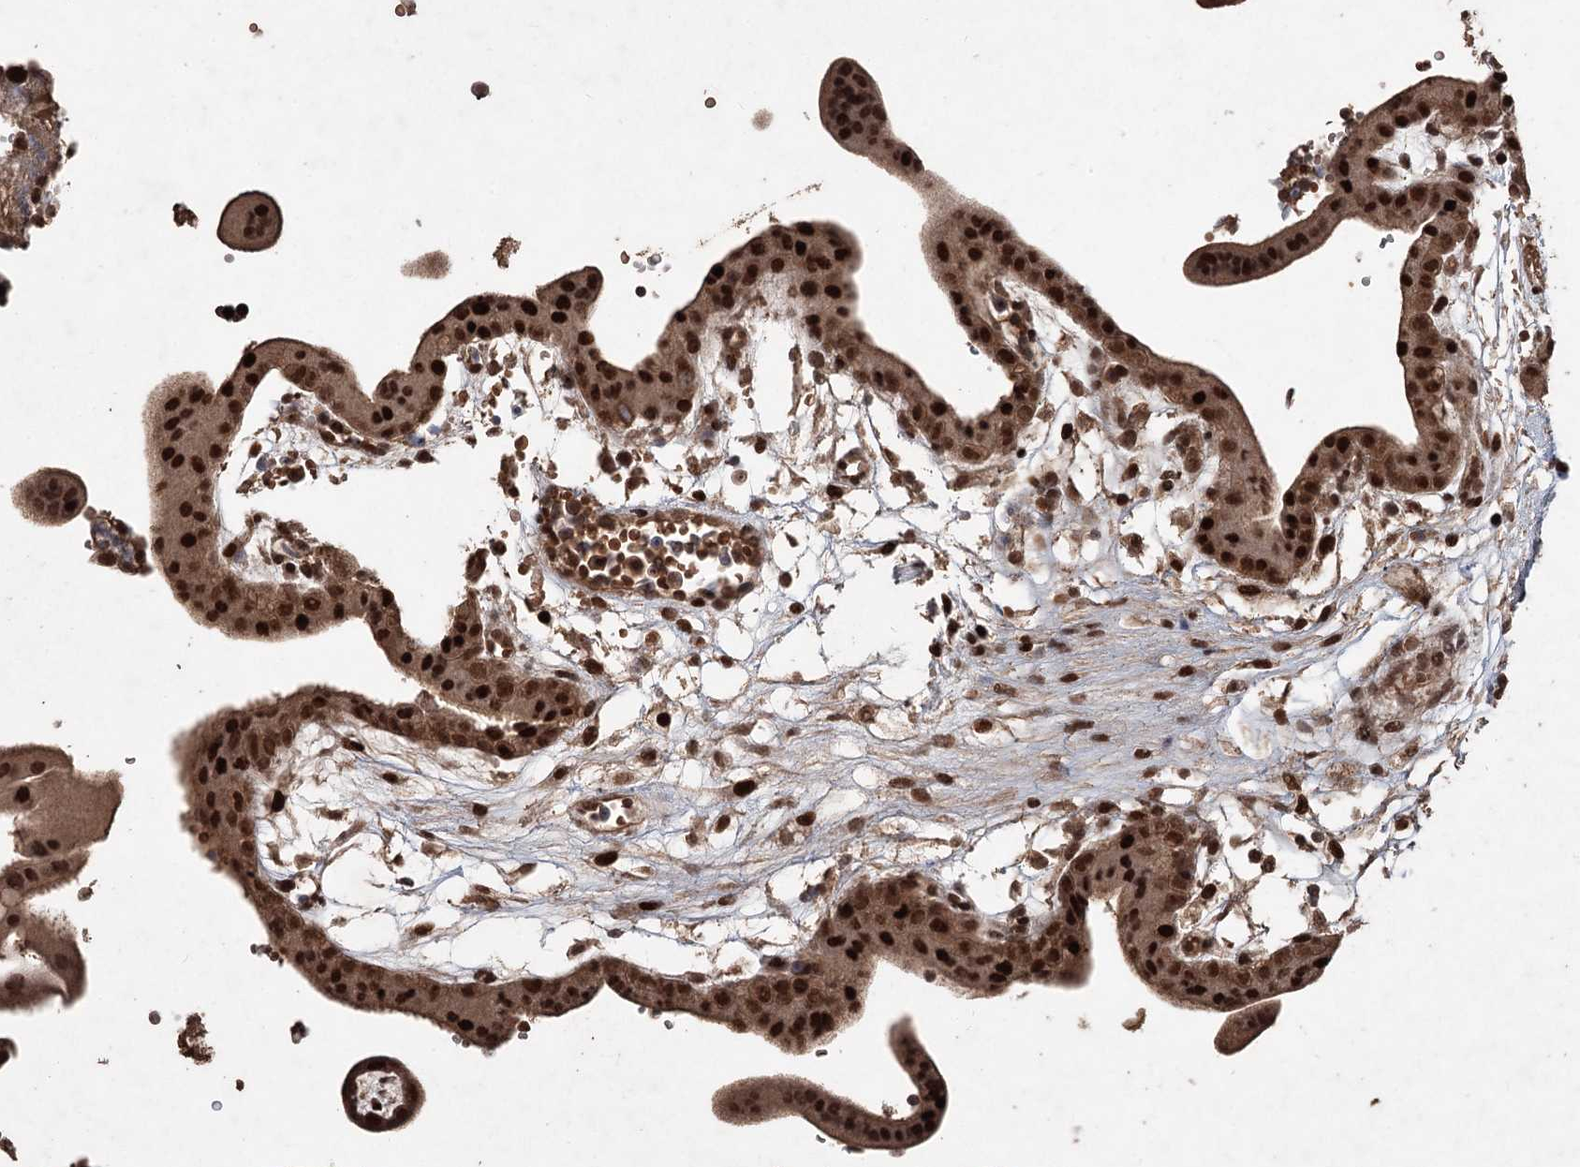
{"staining": {"intensity": "moderate", "quantity": ">75%", "location": "cytoplasmic/membranous,nuclear"}, "tissue": "placenta", "cell_type": "Decidual cells", "image_type": "normal", "snomed": [{"axis": "morphology", "description": "Normal tissue, NOS"}, {"axis": "topography", "description": "Placenta"}], "caption": "Immunohistochemistry (IHC) image of unremarkable human placenta stained for a protein (brown), which reveals medium levels of moderate cytoplasmic/membranous,nuclear expression in approximately >75% of decidual cells.", "gene": "FBXO7", "patient": {"sex": "female", "age": 18}}